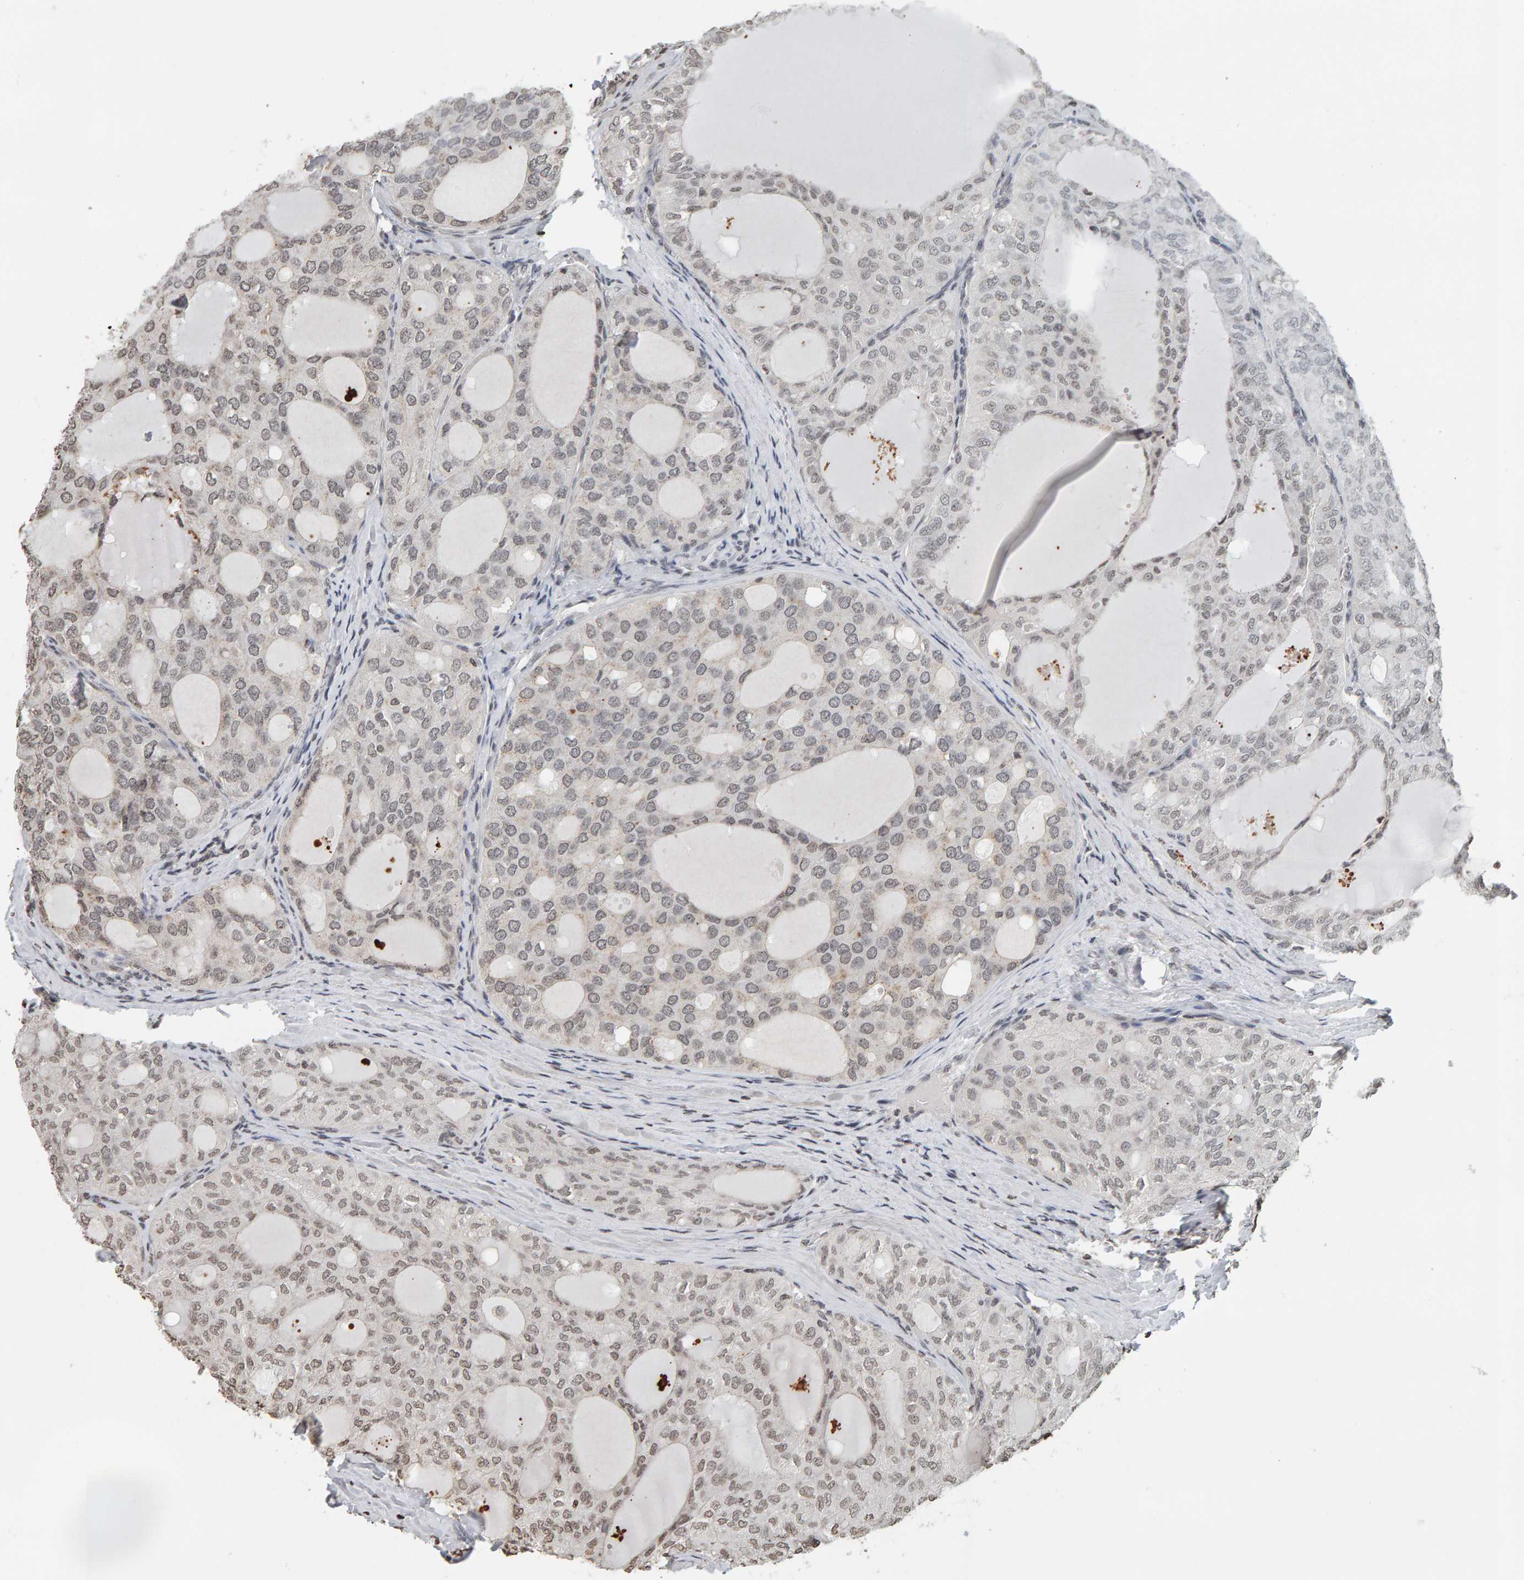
{"staining": {"intensity": "weak", "quantity": "<25%", "location": "nuclear"}, "tissue": "thyroid cancer", "cell_type": "Tumor cells", "image_type": "cancer", "snomed": [{"axis": "morphology", "description": "Follicular adenoma carcinoma, NOS"}, {"axis": "topography", "description": "Thyroid gland"}], "caption": "This is an immunohistochemistry (IHC) micrograph of thyroid follicular adenoma carcinoma. There is no expression in tumor cells.", "gene": "AFF4", "patient": {"sex": "male", "age": 75}}